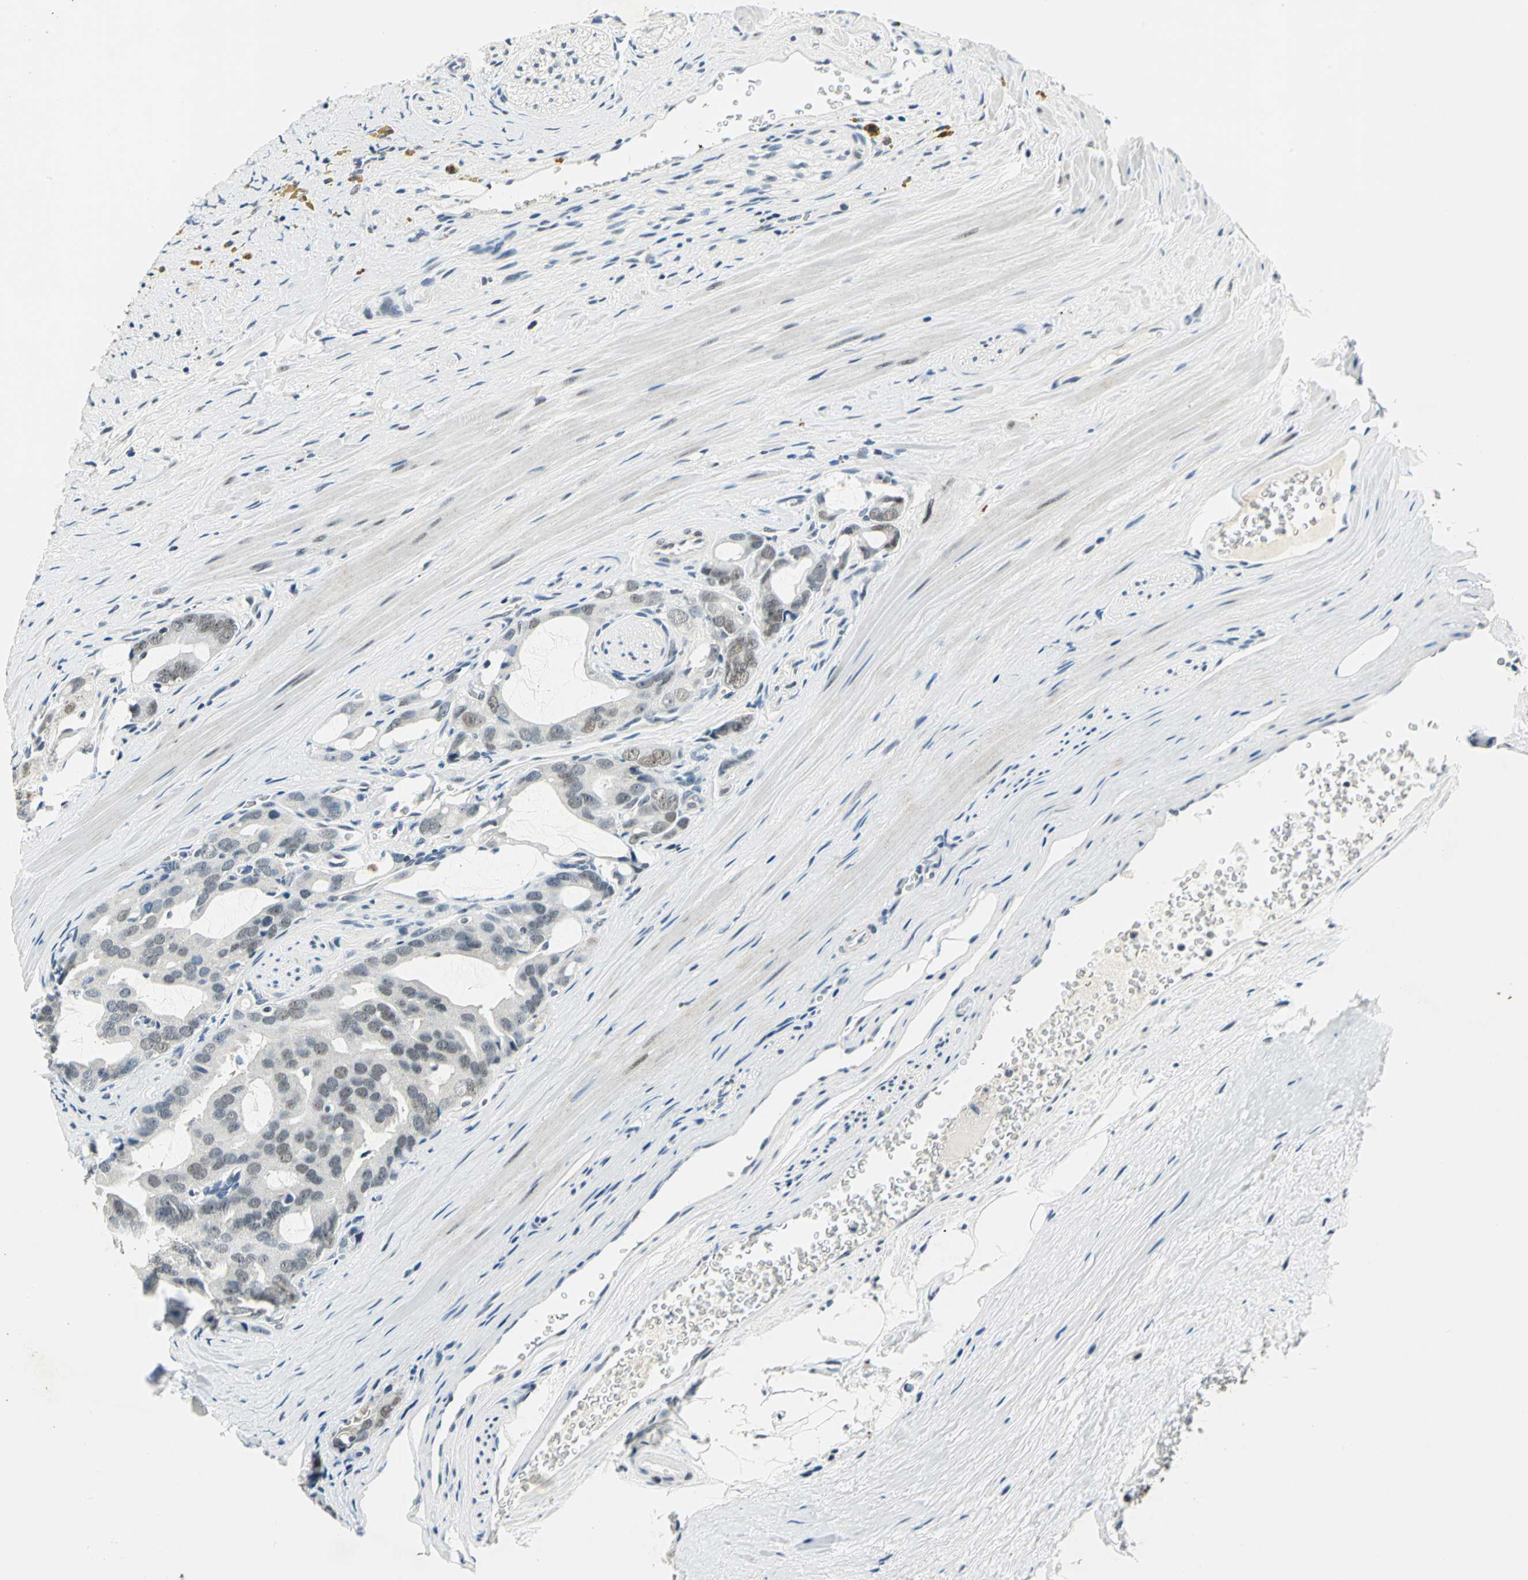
{"staining": {"intensity": "weak", "quantity": ">75%", "location": "nuclear"}, "tissue": "prostate cancer", "cell_type": "Tumor cells", "image_type": "cancer", "snomed": [{"axis": "morphology", "description": "Adenocarcinoma, Medium grade"}, {"axis": "topography", "description": "Prostate"}], "caption": "This photomicrograph shows immunohistochemistry staining of human prostate cancer, with low weak nuclear positivity in approximately >75% of tumor cells.", "gene": "RAD17", "patient": {"sex": "male", "age": 53}}